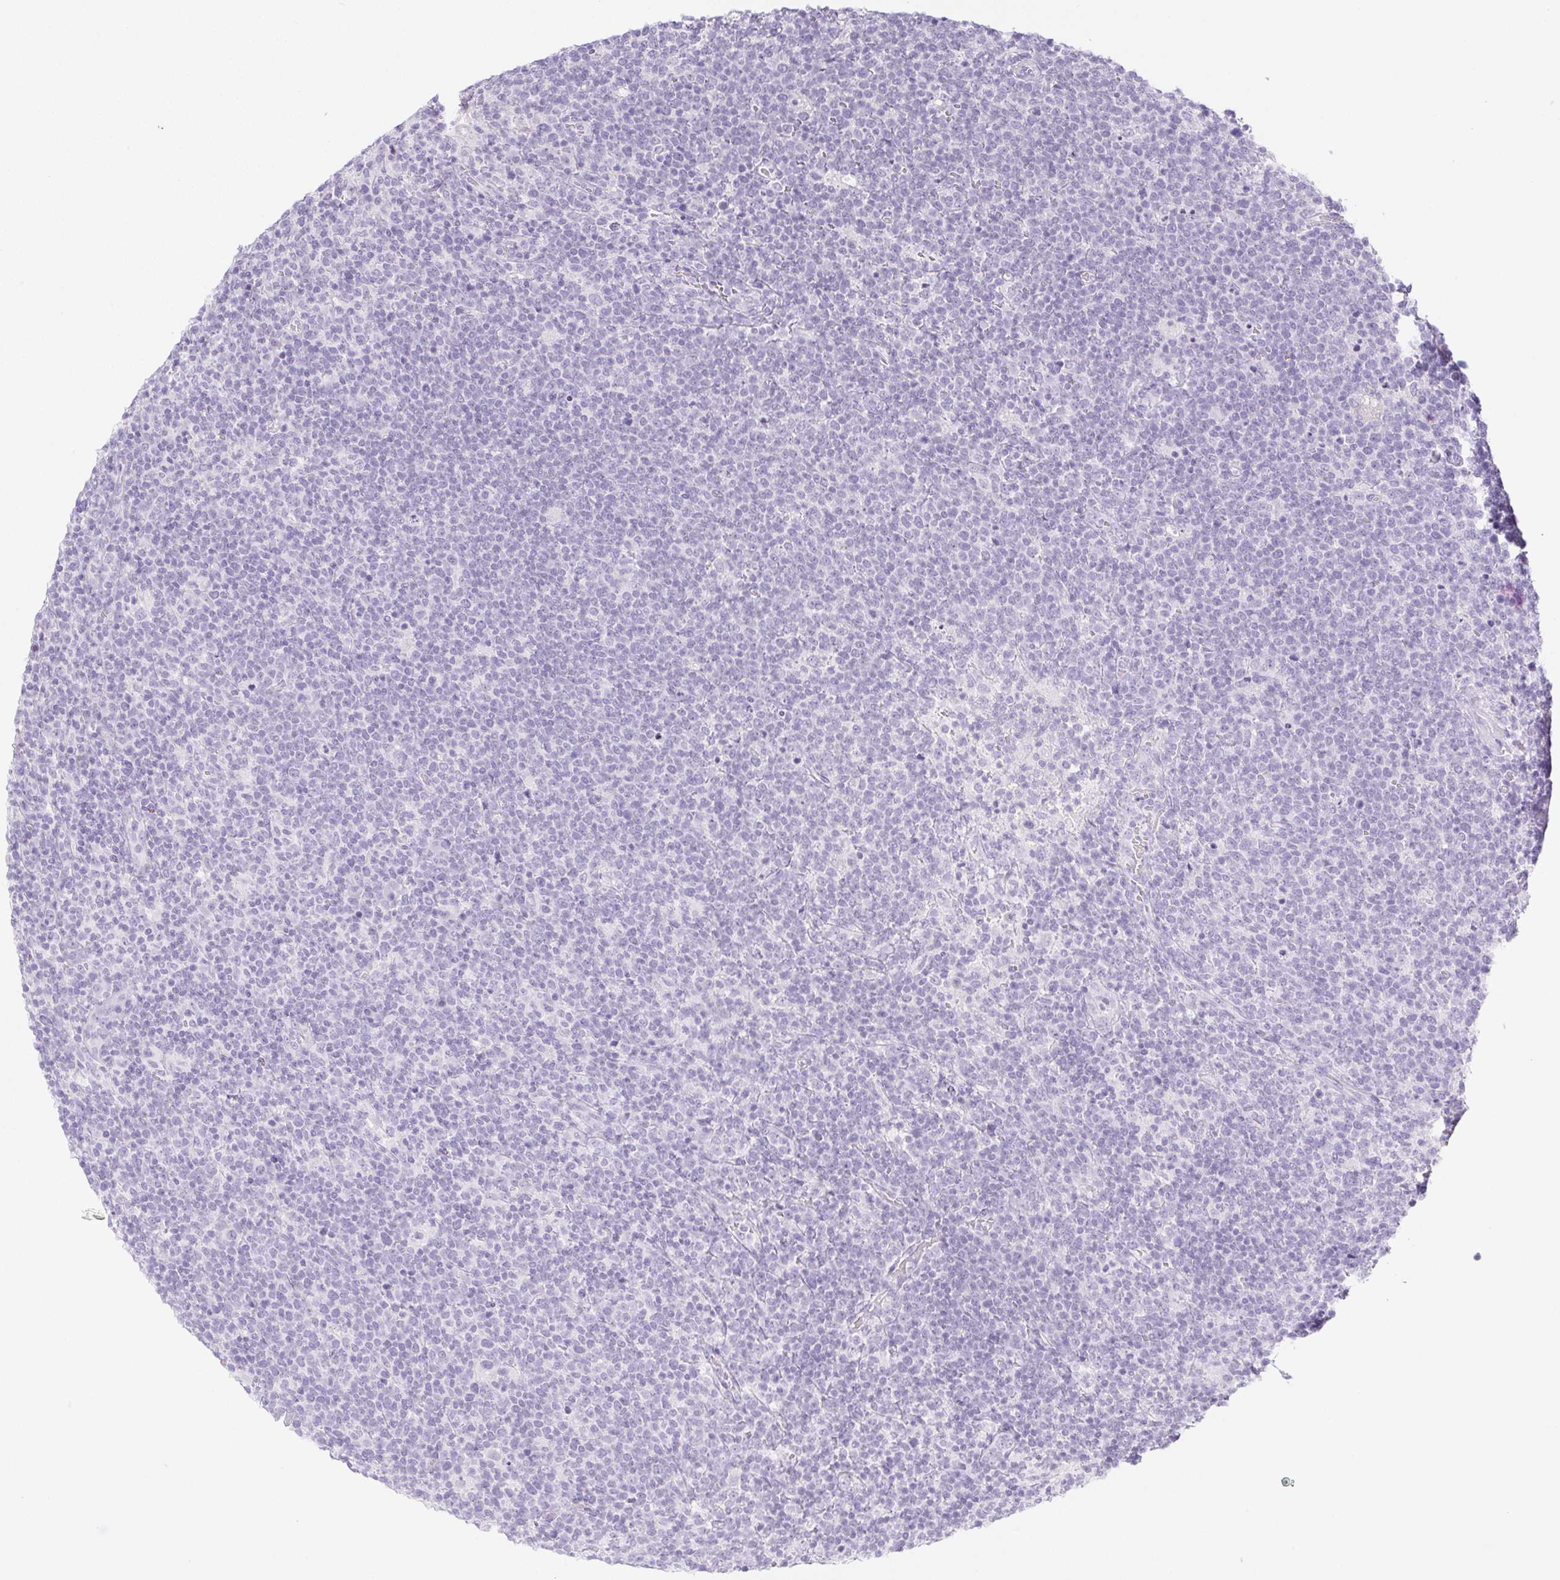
{"staining": {"intensity": "negative", "quantity": "none", "location": "none"}, "tissue": "lymphoma", "cell_type": "Tumor cells", "image_type": "cancer", "snomed": [{"axis": "morphology", "description": "Malignant lymphoma, non-Hodgkin's type, High grade"}, {"axis": "topography", "description": "Lymph node"}], "caption": "High power microscopy histopathology image of an IHC histopathology image of malignant lymphoma, non-Hodgkin's type (high-grade), revealing no significant staining in tumor cells. The staining is performed using DAB brown chromogen with nuclei counter-stained in using hematoxylin.", "gene": "SPRR3", "patient": {"sex": "male", "age": 61}}